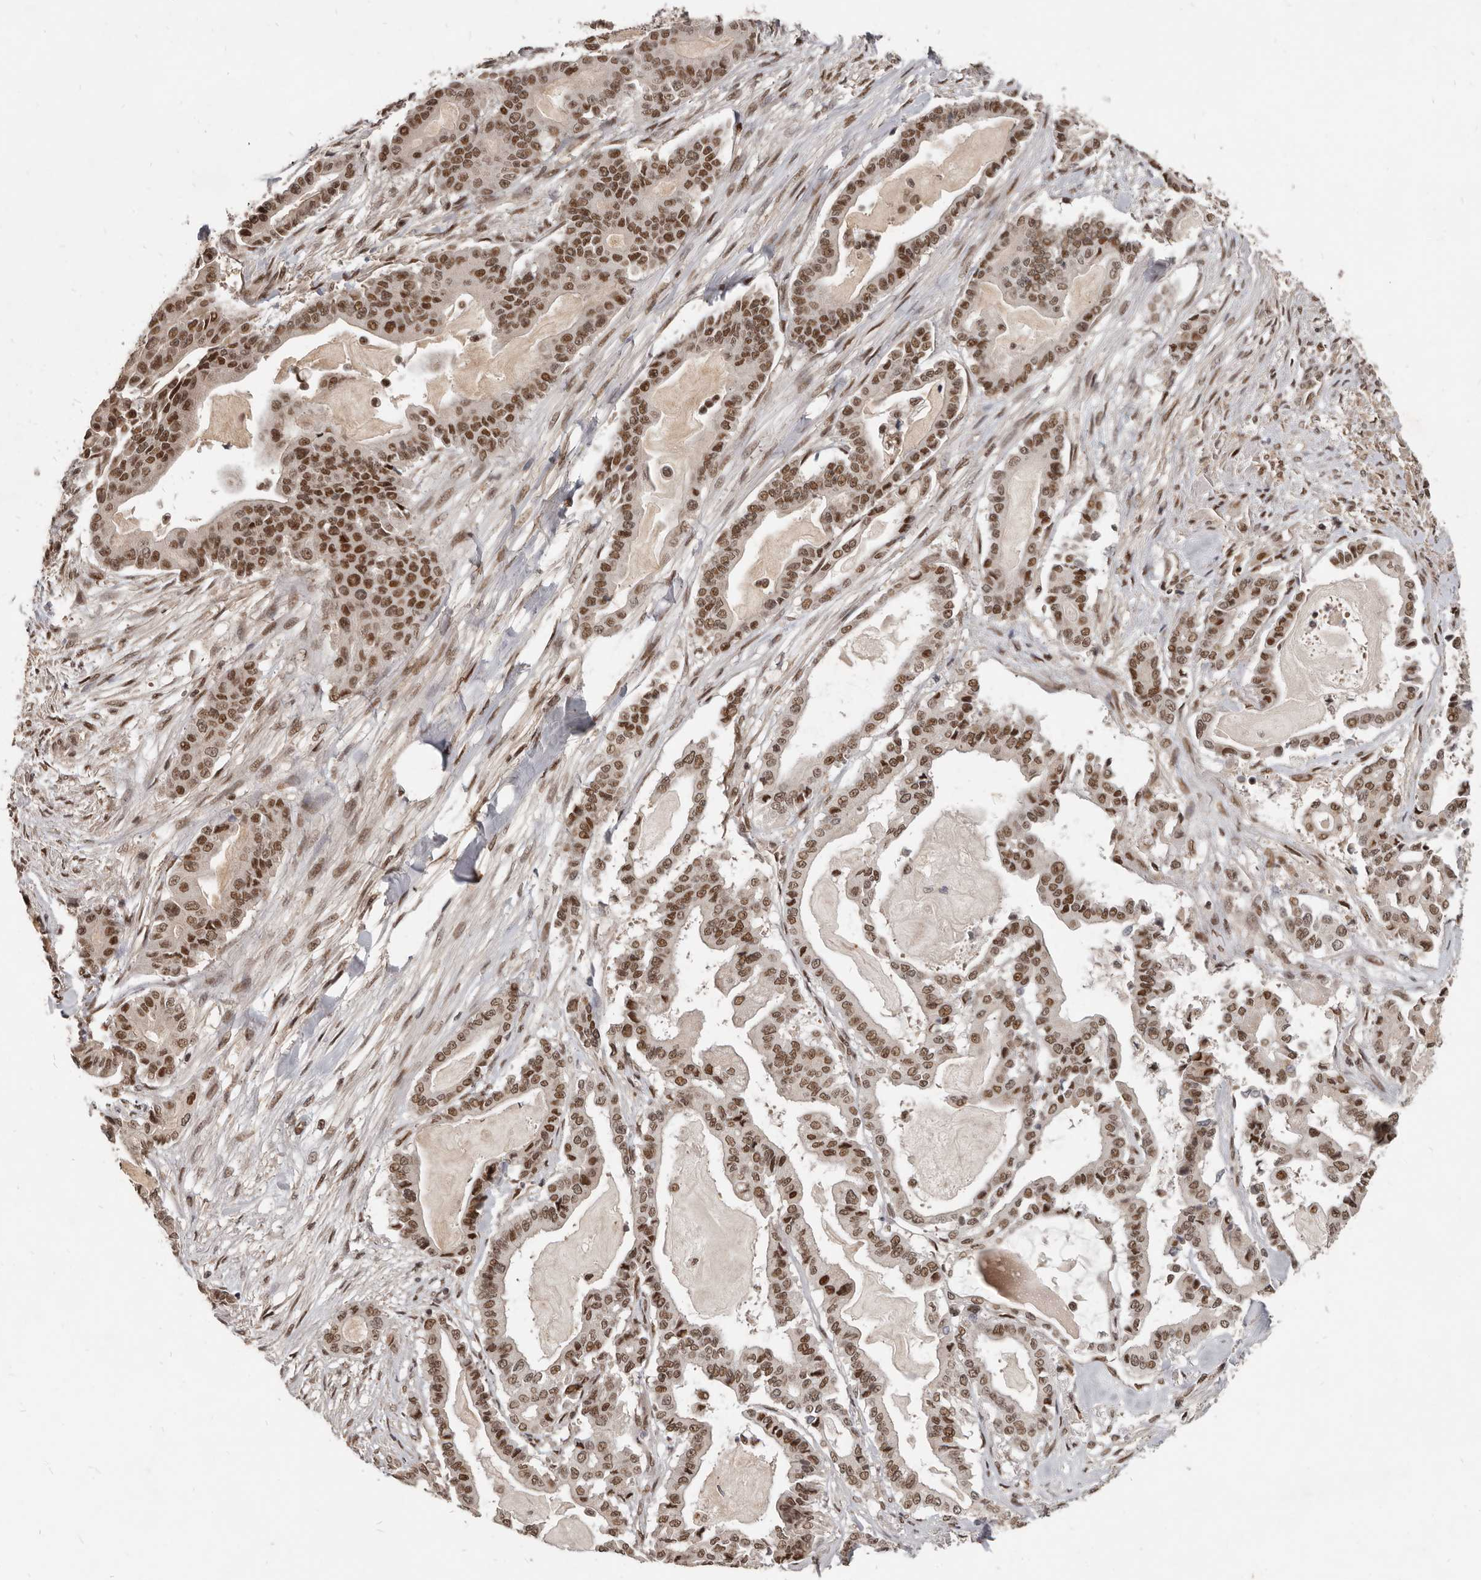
{"staining": {"intensity": "moderate", "quantity": ">75%", "location": "nuclear"}, "tissue": "pancreatic cancer", "cell_type": "Tumor cells", "image_type": "cancer", "snomed": [{"axis": "morphology", "description": "Adenocarcinoma, NOS"}, {"axis": "topography", "description": "Pancreas"}], "caption": "The immunohistochemical stain shows moderate nuclear expression in tumor cells of pancreatic adenocarcinoma tissue. (Stains: DAB (3,3'-diaminobenzidine) in brown, nuclei in blue, Microscopy: brightfield microscopy at high magnification).", "gene": "ATF5", "patient": {"sex": "male", "age": 63}}